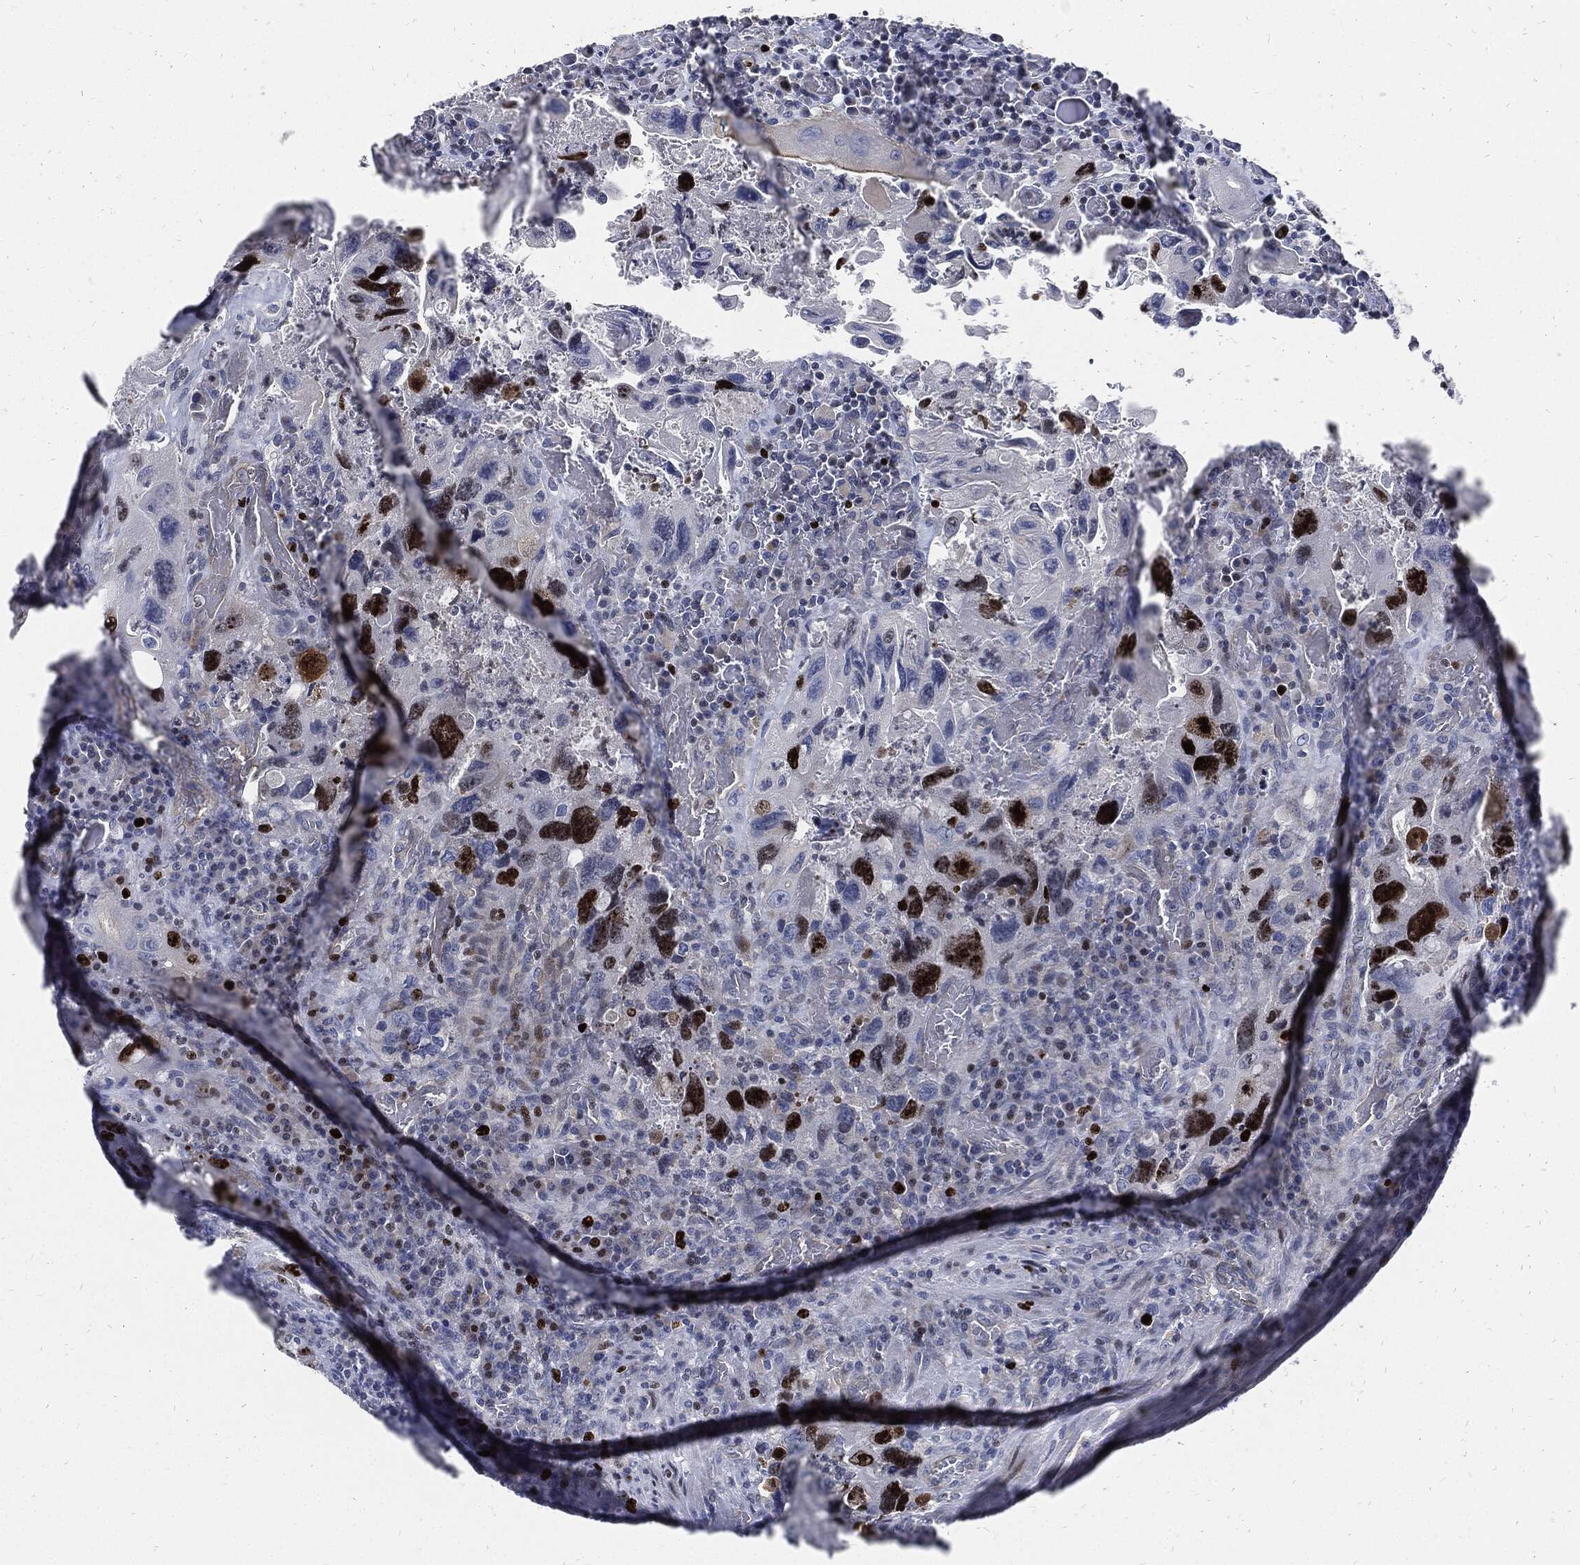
{"staining": {"intensity": "strong", "quantity": "<25%", "location": "nuclear"}, "tissue": "colorectal cancer", "cell_type": "Tumor cells", "image_type": "cancer", "snomed": [{"axis": "morphology", "description": "Adenocarcinoma, NOS"}, {"axis": "topography", "description": "Rectum"}], "caption": "The image shows staining of colorectal cancer (adenocarcinoma), revealing strong nuclear protein positivity (brown color) within tumor cells.", "gene": "MKI67", "patient": {"sex": "male", "age": 62}}